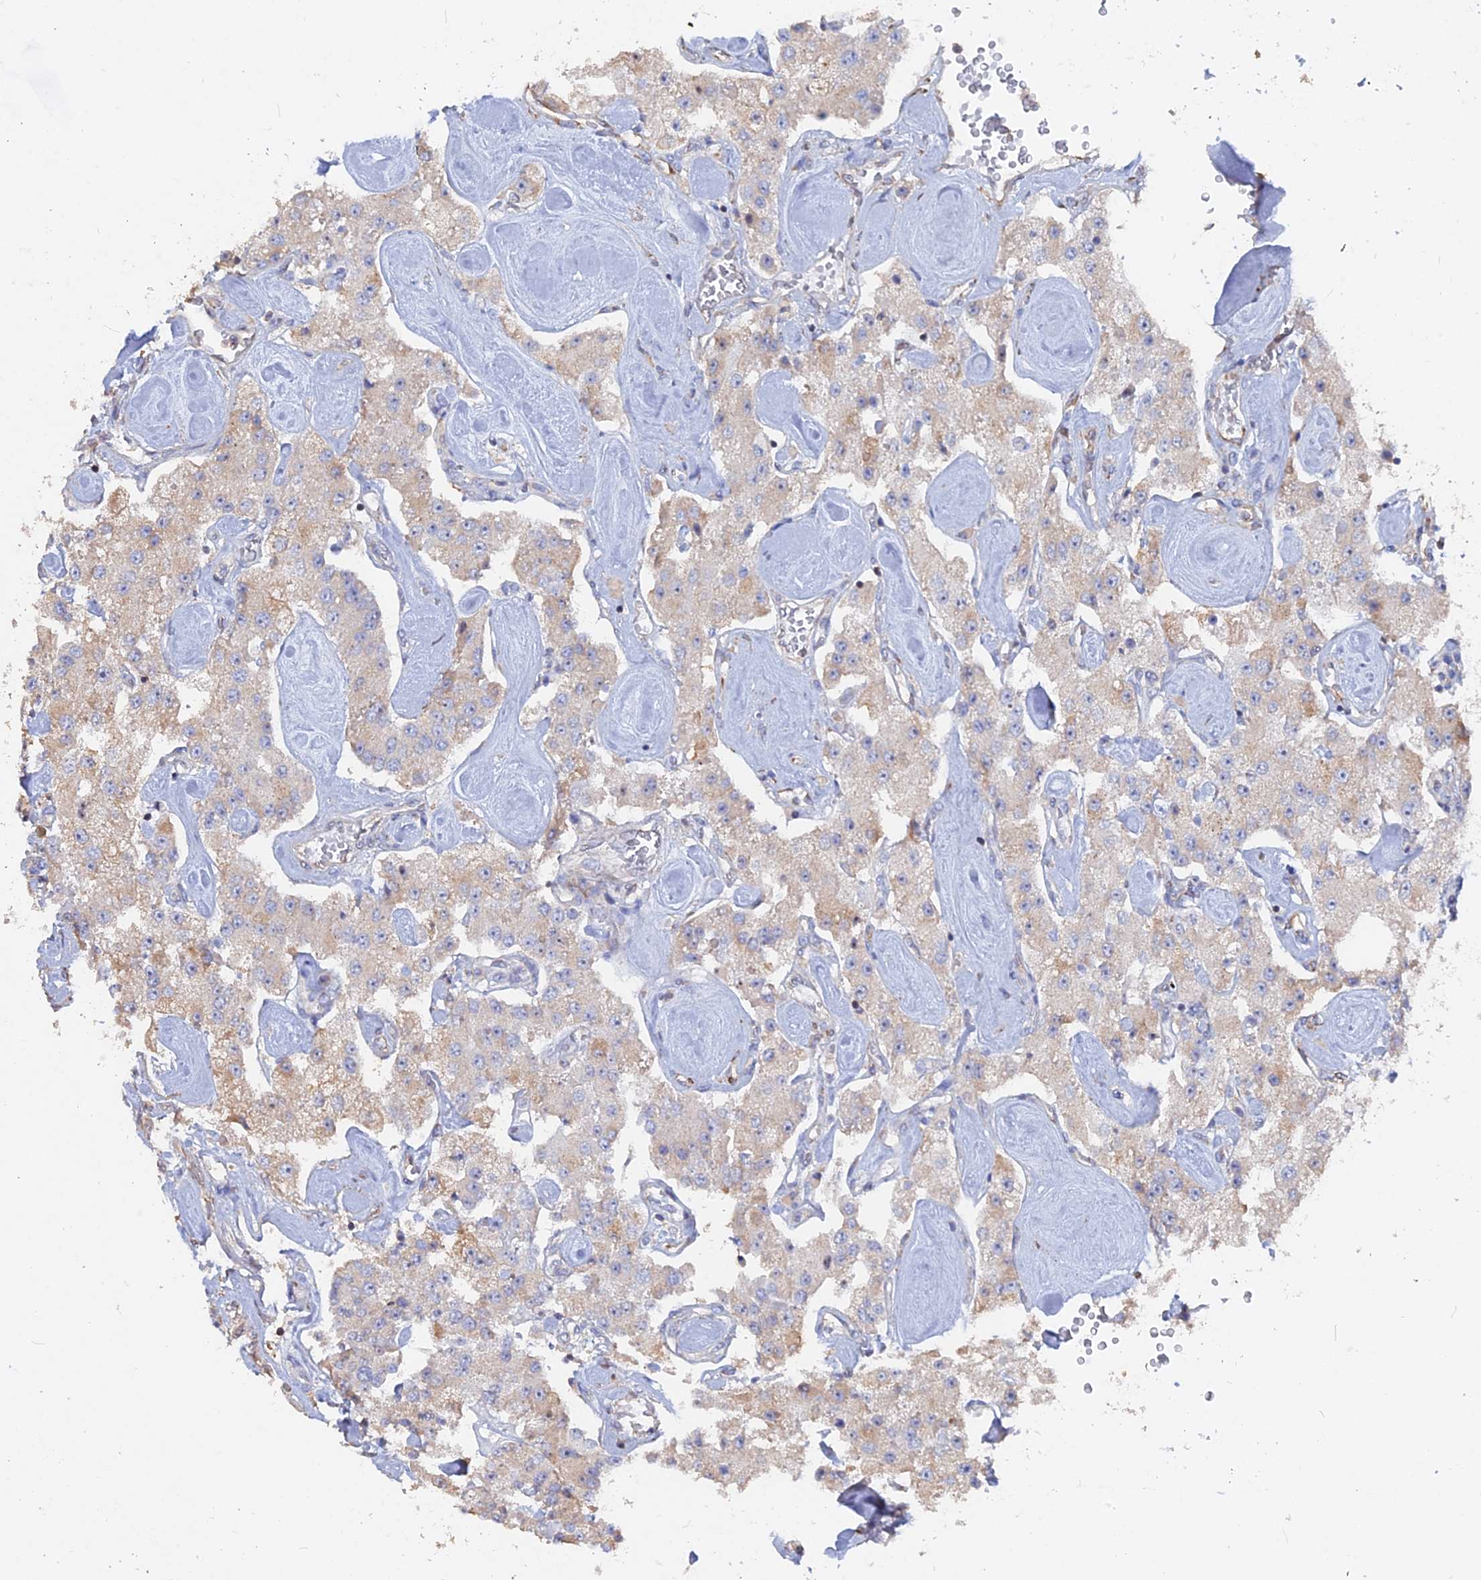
{"staining": {"intensity": "weak", "quantity": "<25%", "location": "cytoplasmic/membranous"}, "tissue": "carcinoid", "cell_type": "Tumor cells", "image_type": "cancer", "snomed": [{"axis": "morphology", "description": "Carcinoid, malignant, NOS"}, {"axis": "topography", "description": "Pancreas"}], "caption": "Immunohistochemical staining of malignant carcinoid exhibits no significant positivity in tumor cells.", "gene": "SEMG2", "patient": {"sex": "male", "age": 41}}